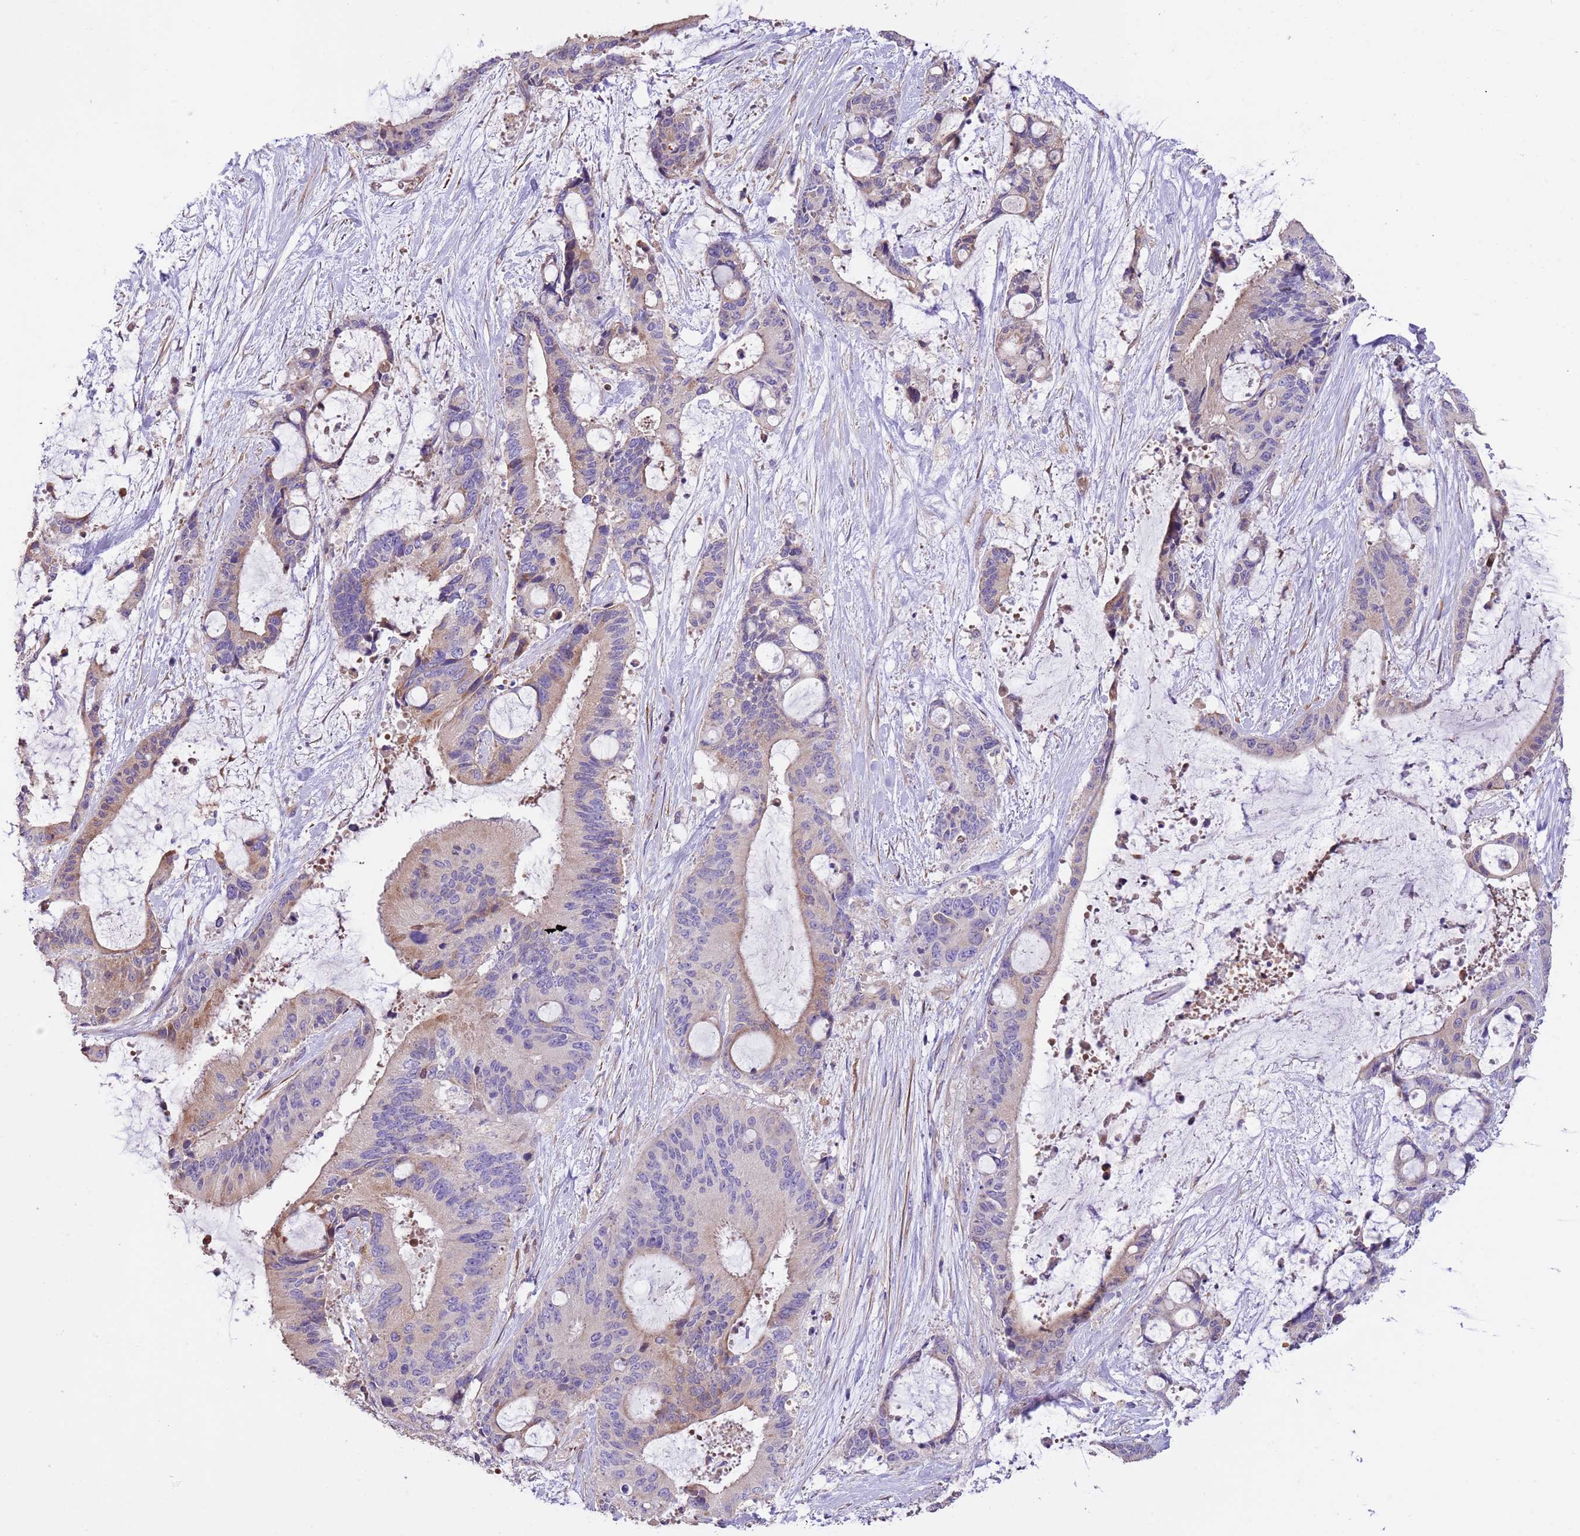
{"staining": {"intensity": "weak", "quantity": "25%-75%", "location": "cytoplasmic/membranous"}, "tissue": "liver cancer", "cell_type": "Tumor cells", "image_type": "cancer", "snomed": [{"axis": "morphology", "description": "Normal tissue, NOS"}, {"axis": "morphology", "description": "Cholangiocarcinoma"}, {"axis": "topography", "description": "Liver"}, {"axis": "topography", "description": "Peripheral nerve tissue"}], "caption": "Liver cancer (cholangiocarcinoma) tissue exhibits weak cytoplasmic/membranous expression in about 25%-75% of tumor cells The protein is shown in brown color, while the nuclei are stained blue.", "gene": "PIGA", "patient": {"sex": "female", "age": 73}}